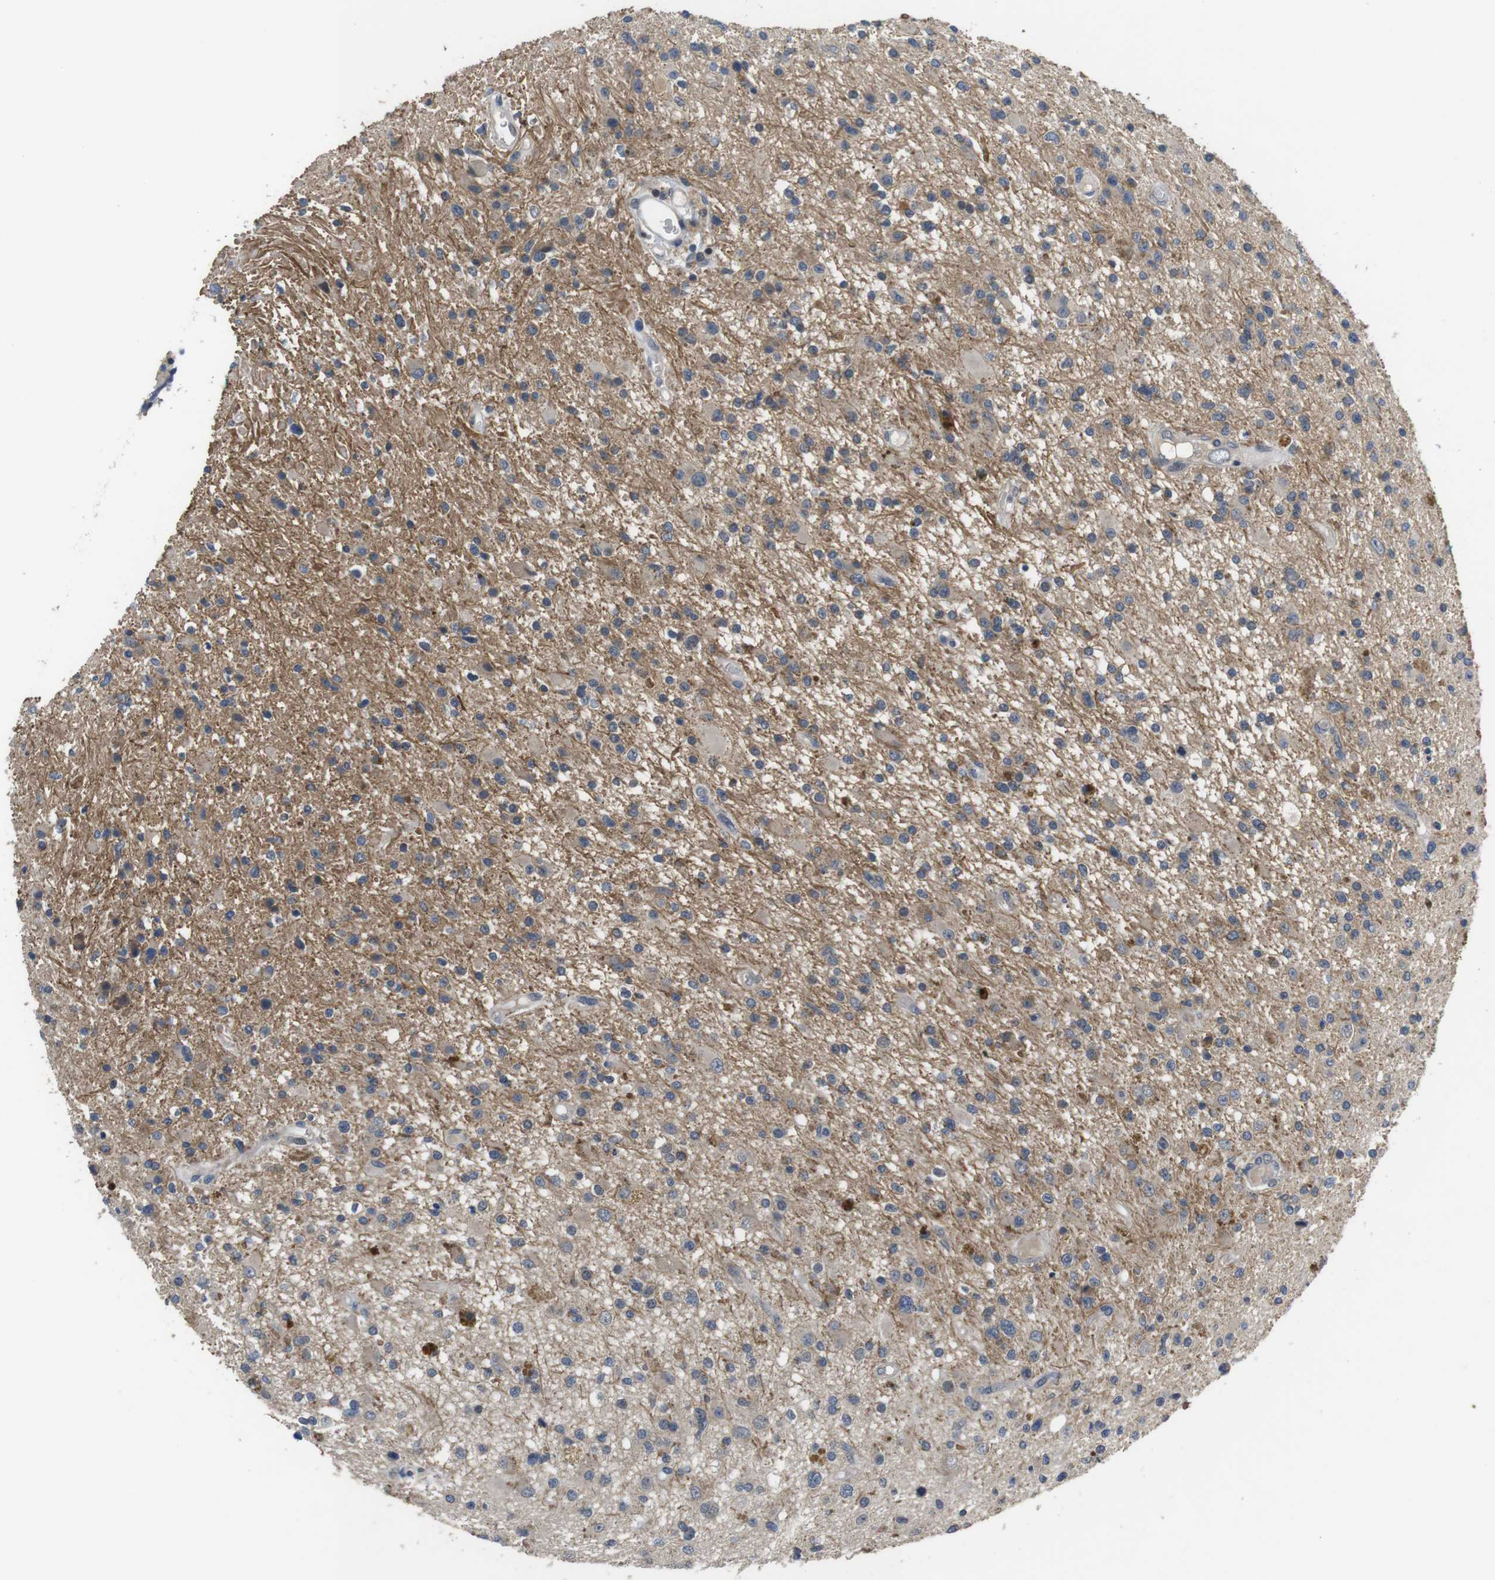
{"staining": {"intensity": "moderate", "quantity": ">75%", "location": "cytoplasmic/membranous"}, "tissue": "glioma", "cell_type": "Tumor cells", "image_type": "cancer", "snomed": [{"axis": "morphology", "description": "Glioma, malignant, High grade"}, {"axis": "topography", "description": "Brain"}], "caption": "Glioma stained with a brown dye displays moderate cytoplasmic/membranous positive staining in approximately >75% of tumor cells.", "gene": "ADGRL3", "patient": {"sex": "male", "age": 33}}